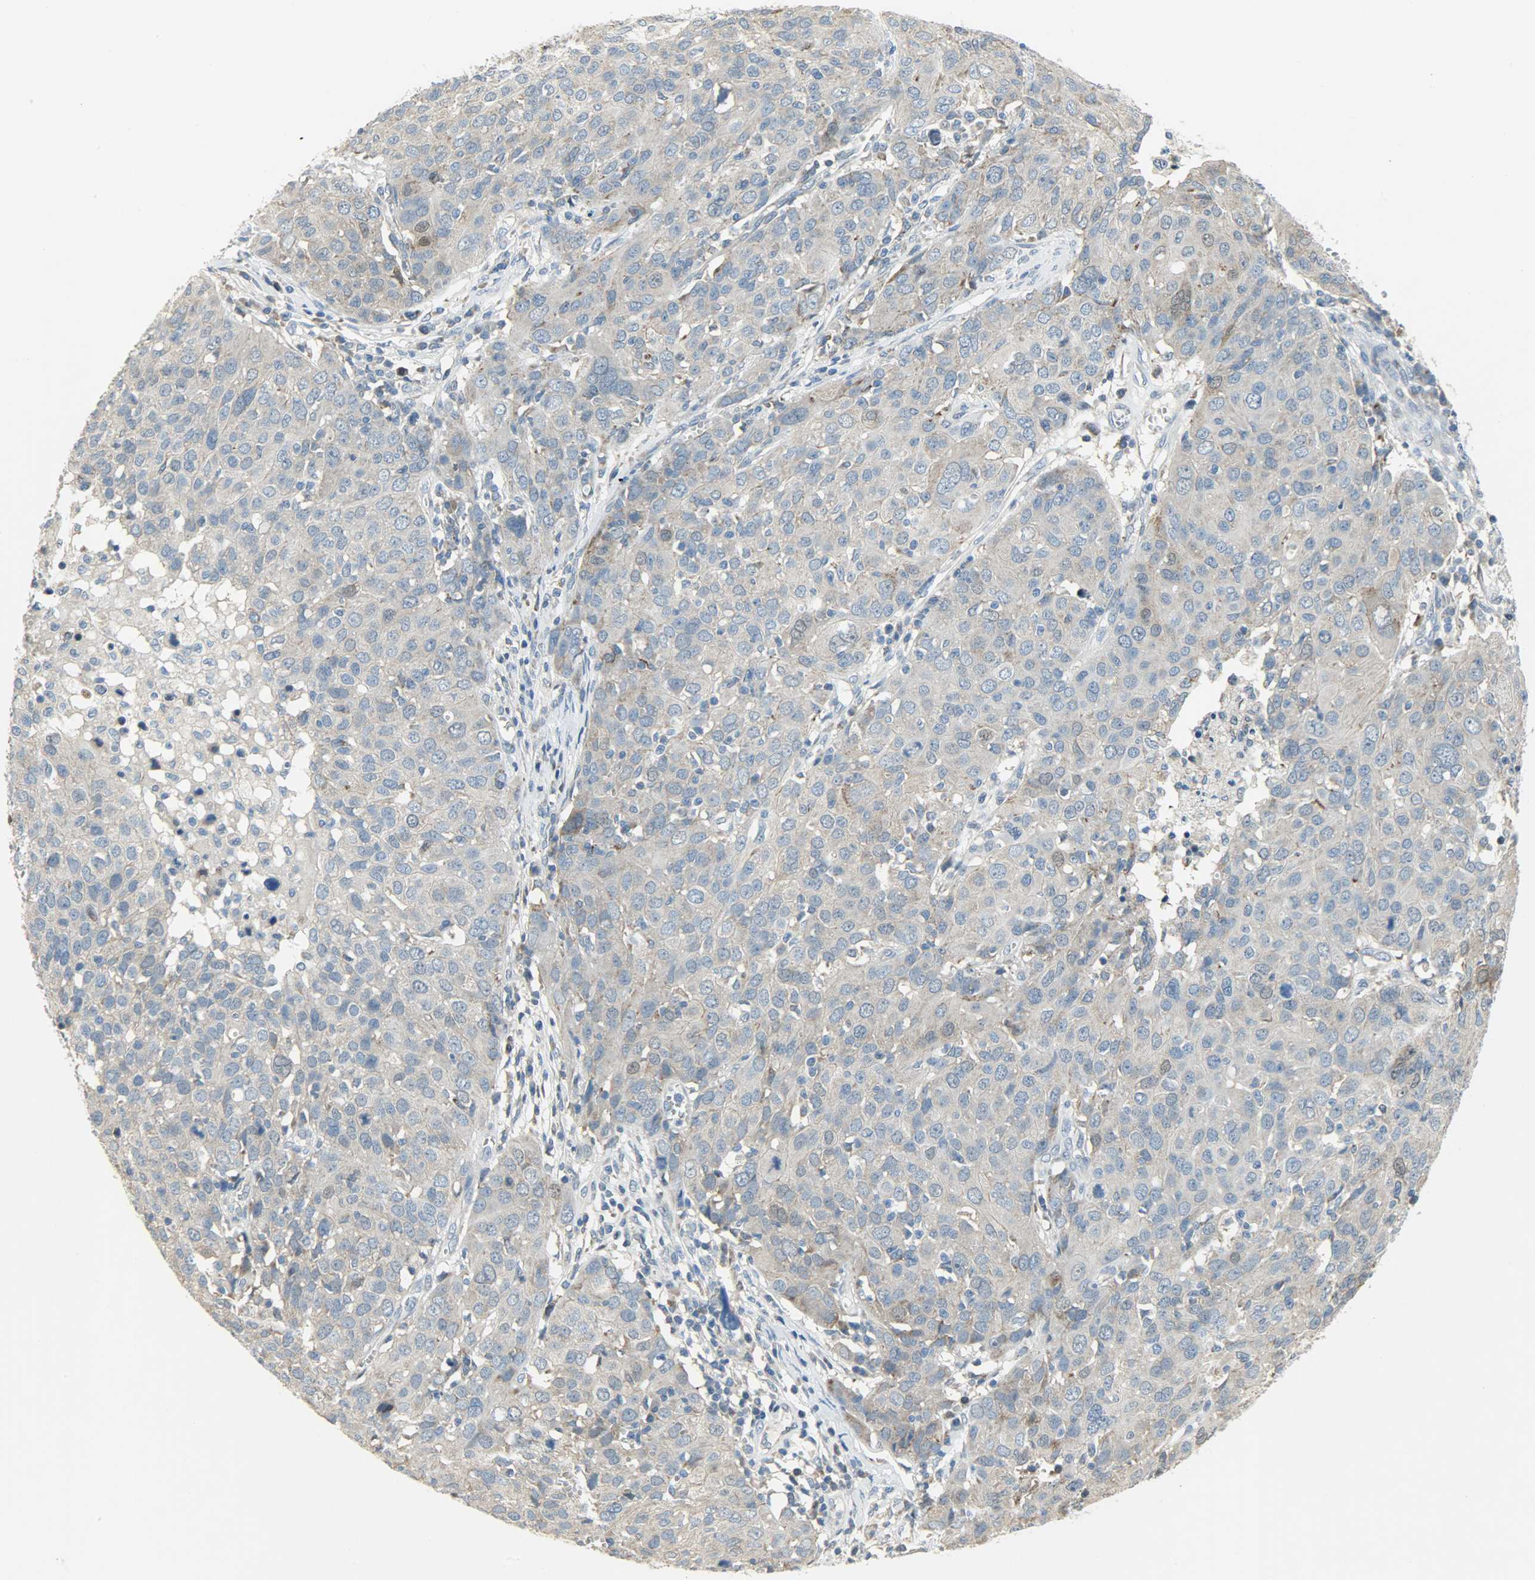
{"staining": {"intensity": "moderate", "quantity": "<25%", "location": "cytoplasmic/membranous"}, "tissue": "ovarian cancer", "cell_type": "Tumor cells", "image_type": "cancer", "snomed": [{"axis": "morphology", "description": "Carcinoma, endometroid"}, {"axis": "topography", "description": "Ovary"}], "caption": "Immunohistochemistry (IHC) staining of endometroid carcinoma (ovarian), which shows low levels of moderate cytoplasmic/membranous expression in approximately <25% of tumor cells indicating moderate cytoplasmic/membranous protein staining. The staining was performed using DAB (brown) for protein detection and nuclei were counterstained in hematoxylin (blue).", "gene": "PPP1R1B", "patient": {"sex": "female", "age": 50}}